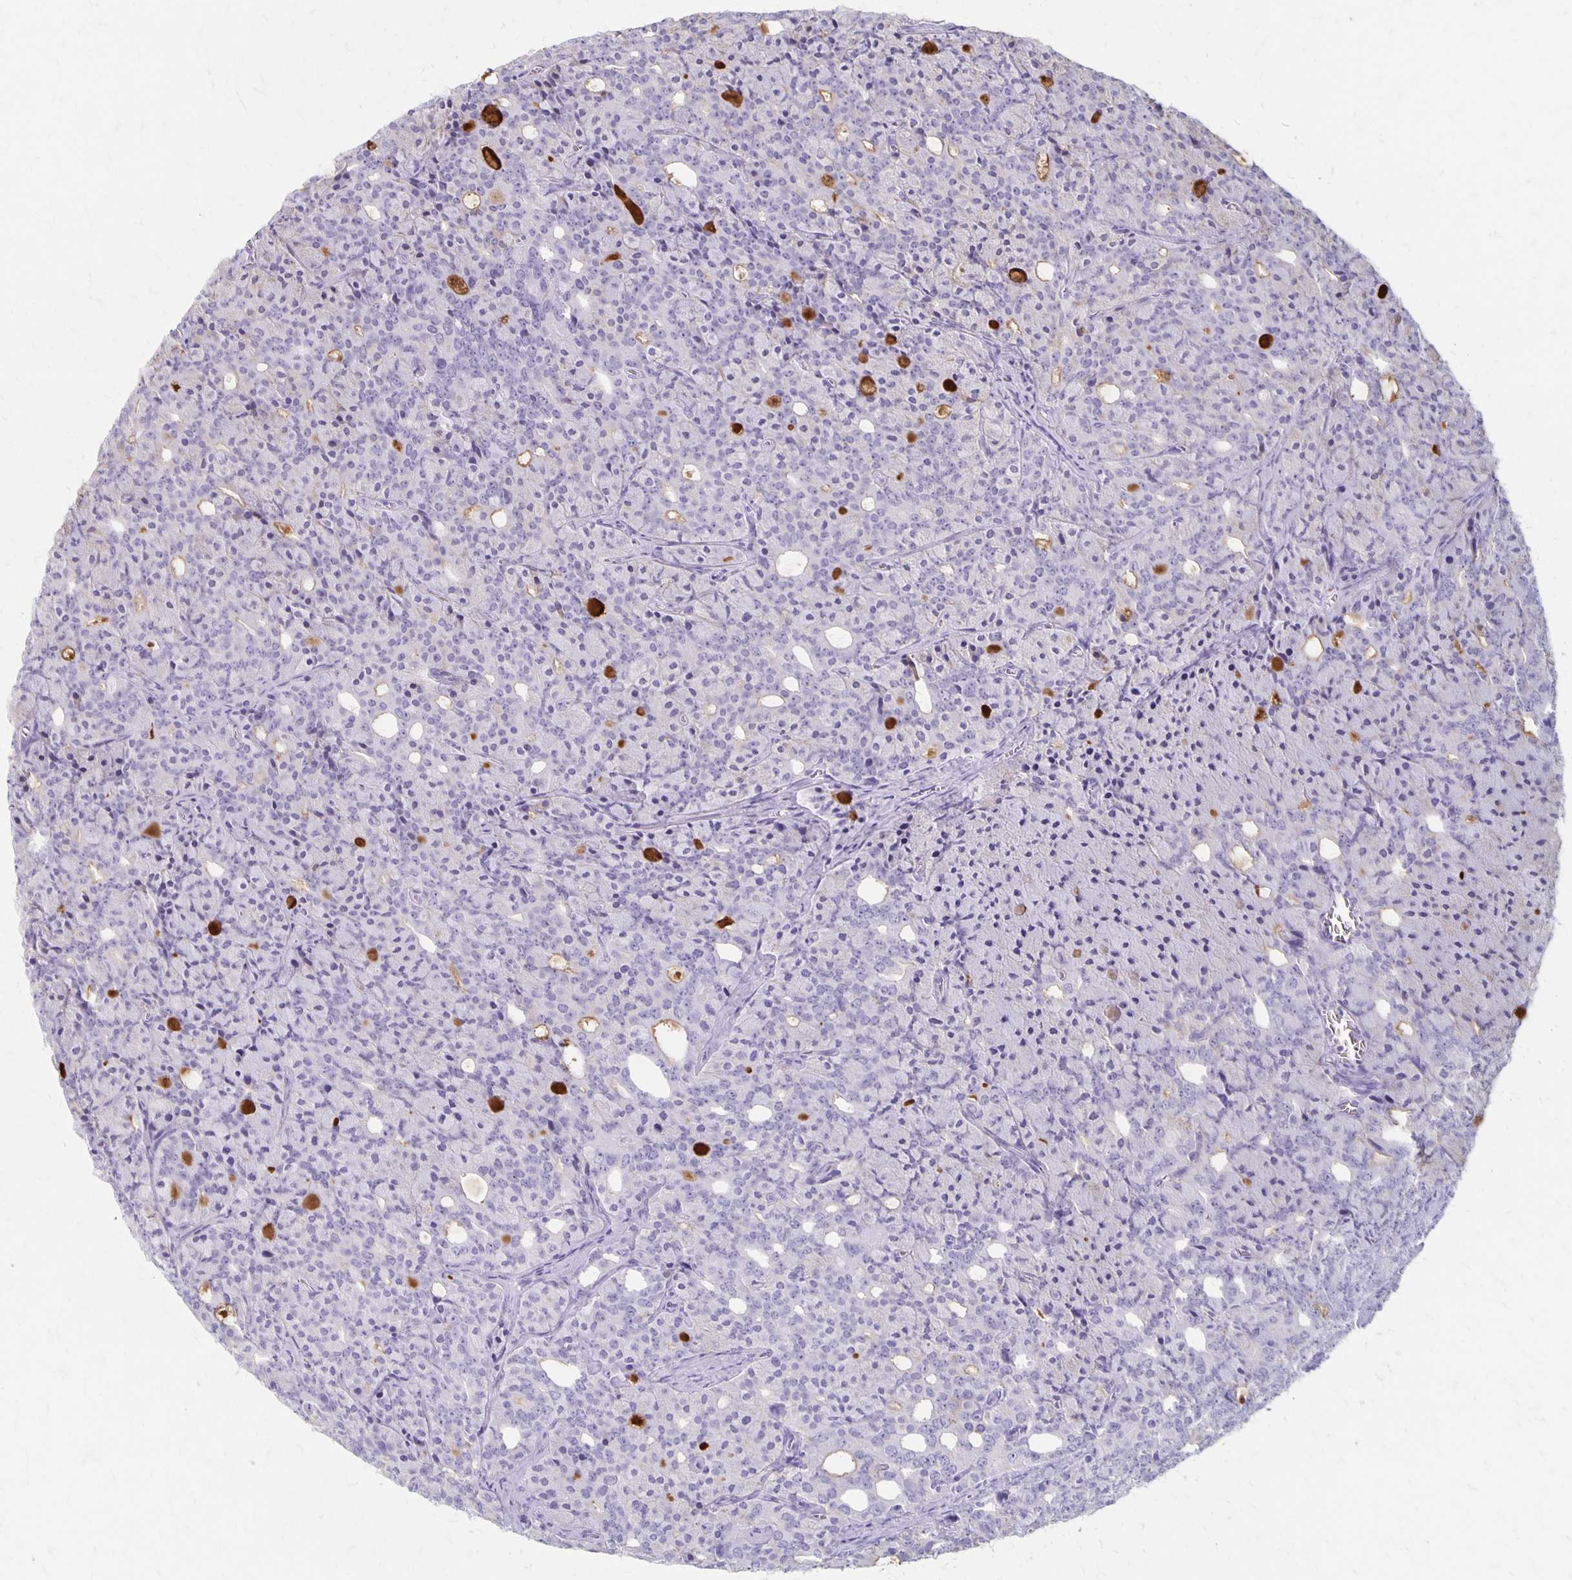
{"staining": {"intensity": "negative", "quantity": "none", "location": "none"}, "tissue": "prostate cancer", "cell_type": "Tumor cells", "image_type": "cancer", "snomed": [{"axis": "morphology", "description": "Adenocarcinoma, High grade"}, {"axis": "topography", "description": "Prostate"}], "caption": "Prostate high-grade adenocarcinoma was stained to show a protein in brown. There is no significant expression in tumor cells.", "gene": "MAGEC2", "patient": {"sex": "male", "age": 84}}